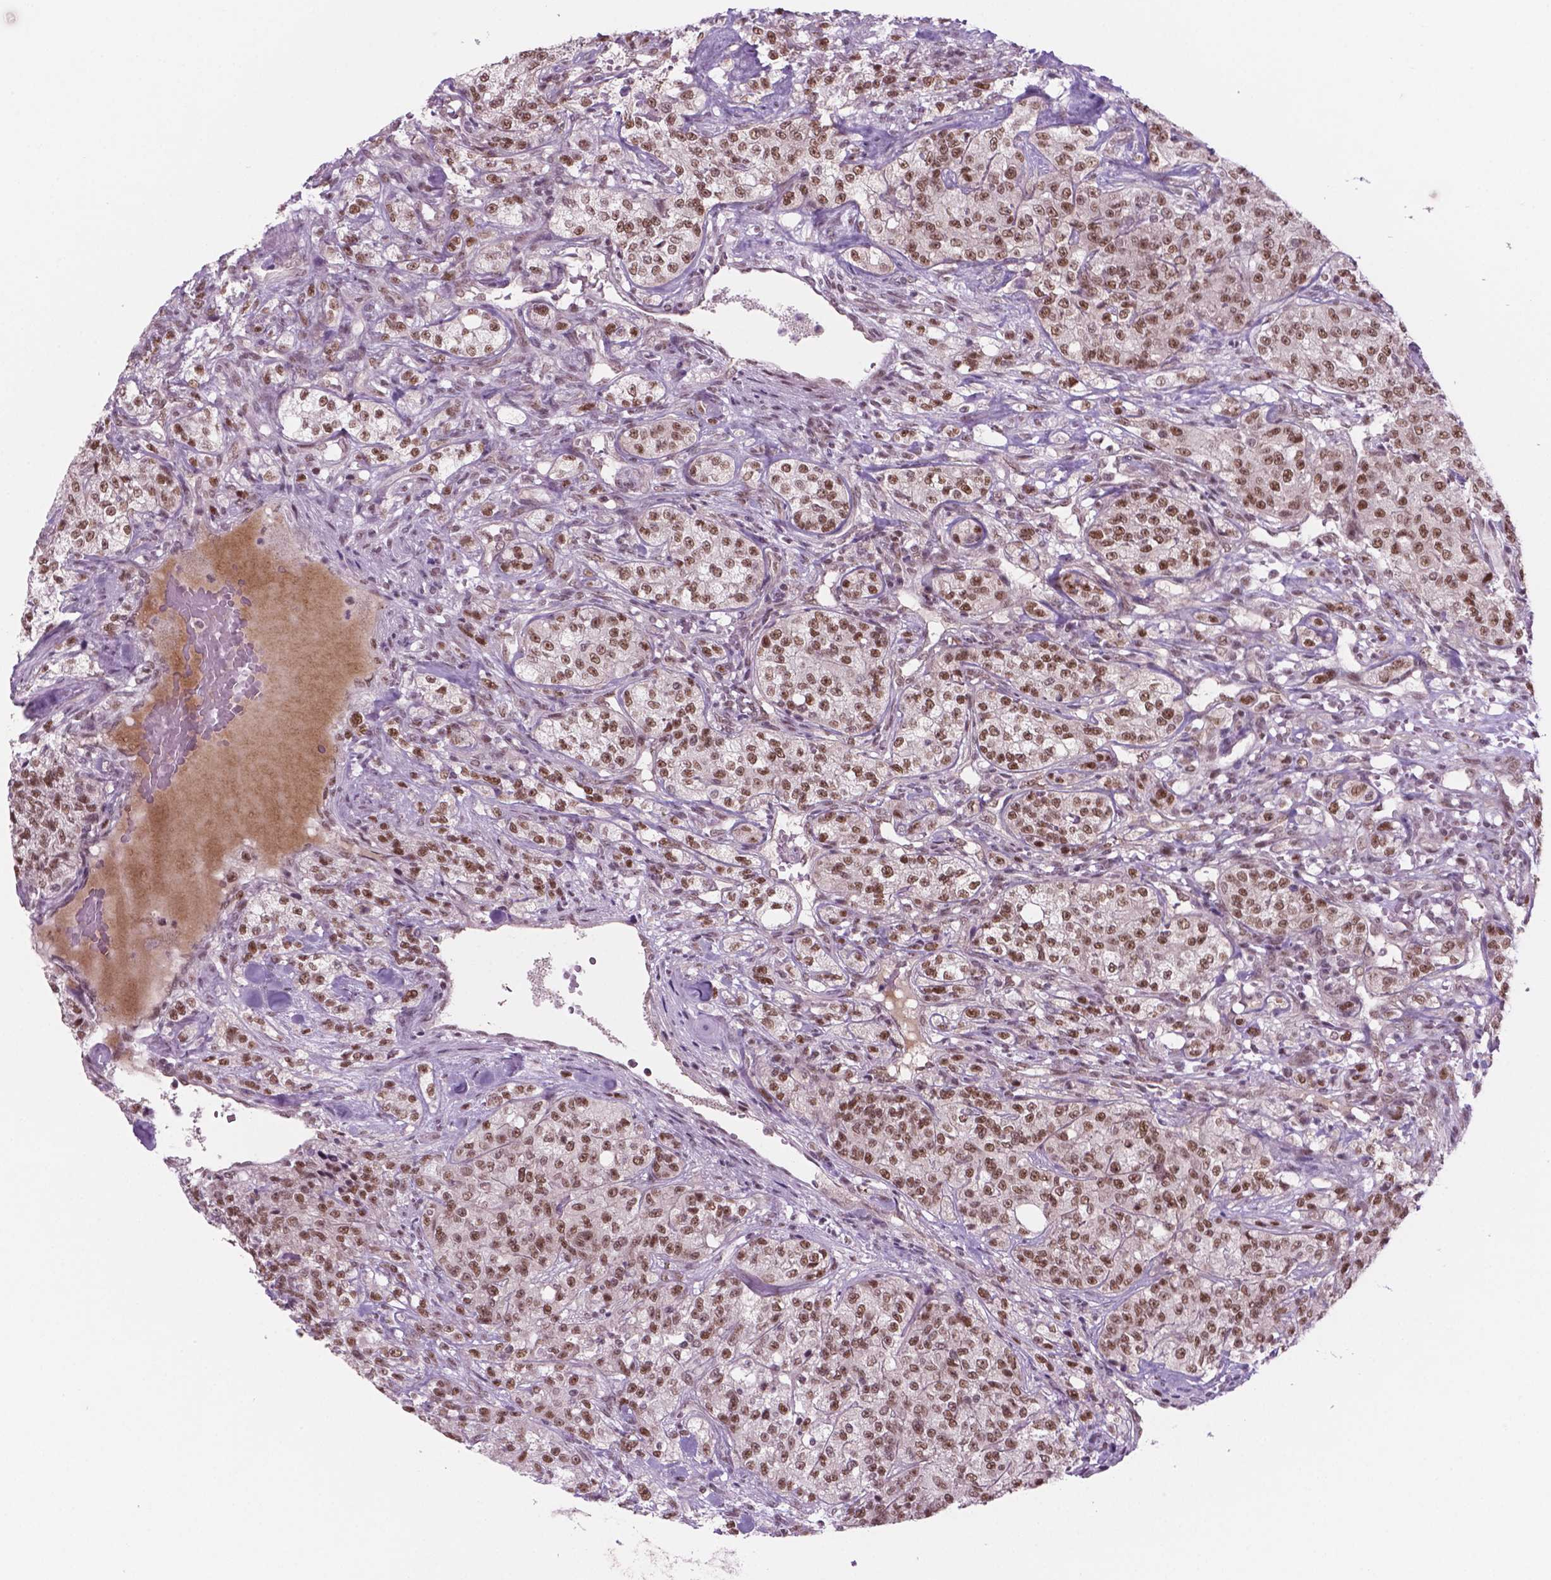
{"staining": {"intensity": "moderate", "quantity": ">75%", "location": "nuclear"}, "tissue": "renal cancer", "cell_type": "Tumor cells", "image_type": "cancer", "snomed": [{"axis": "morphology", "description": "Adenocarcinoma, NOS"}, {"axis": "topography", "description": "Kidney"}], "caption": "Renal adenocarcinoma stained with DAB IHC reveals medium levels of moderate nuclear positivity in about >75% of tumor cells.", "gene": "PHAX", "patient": {"sex": "female", "age": 63}}